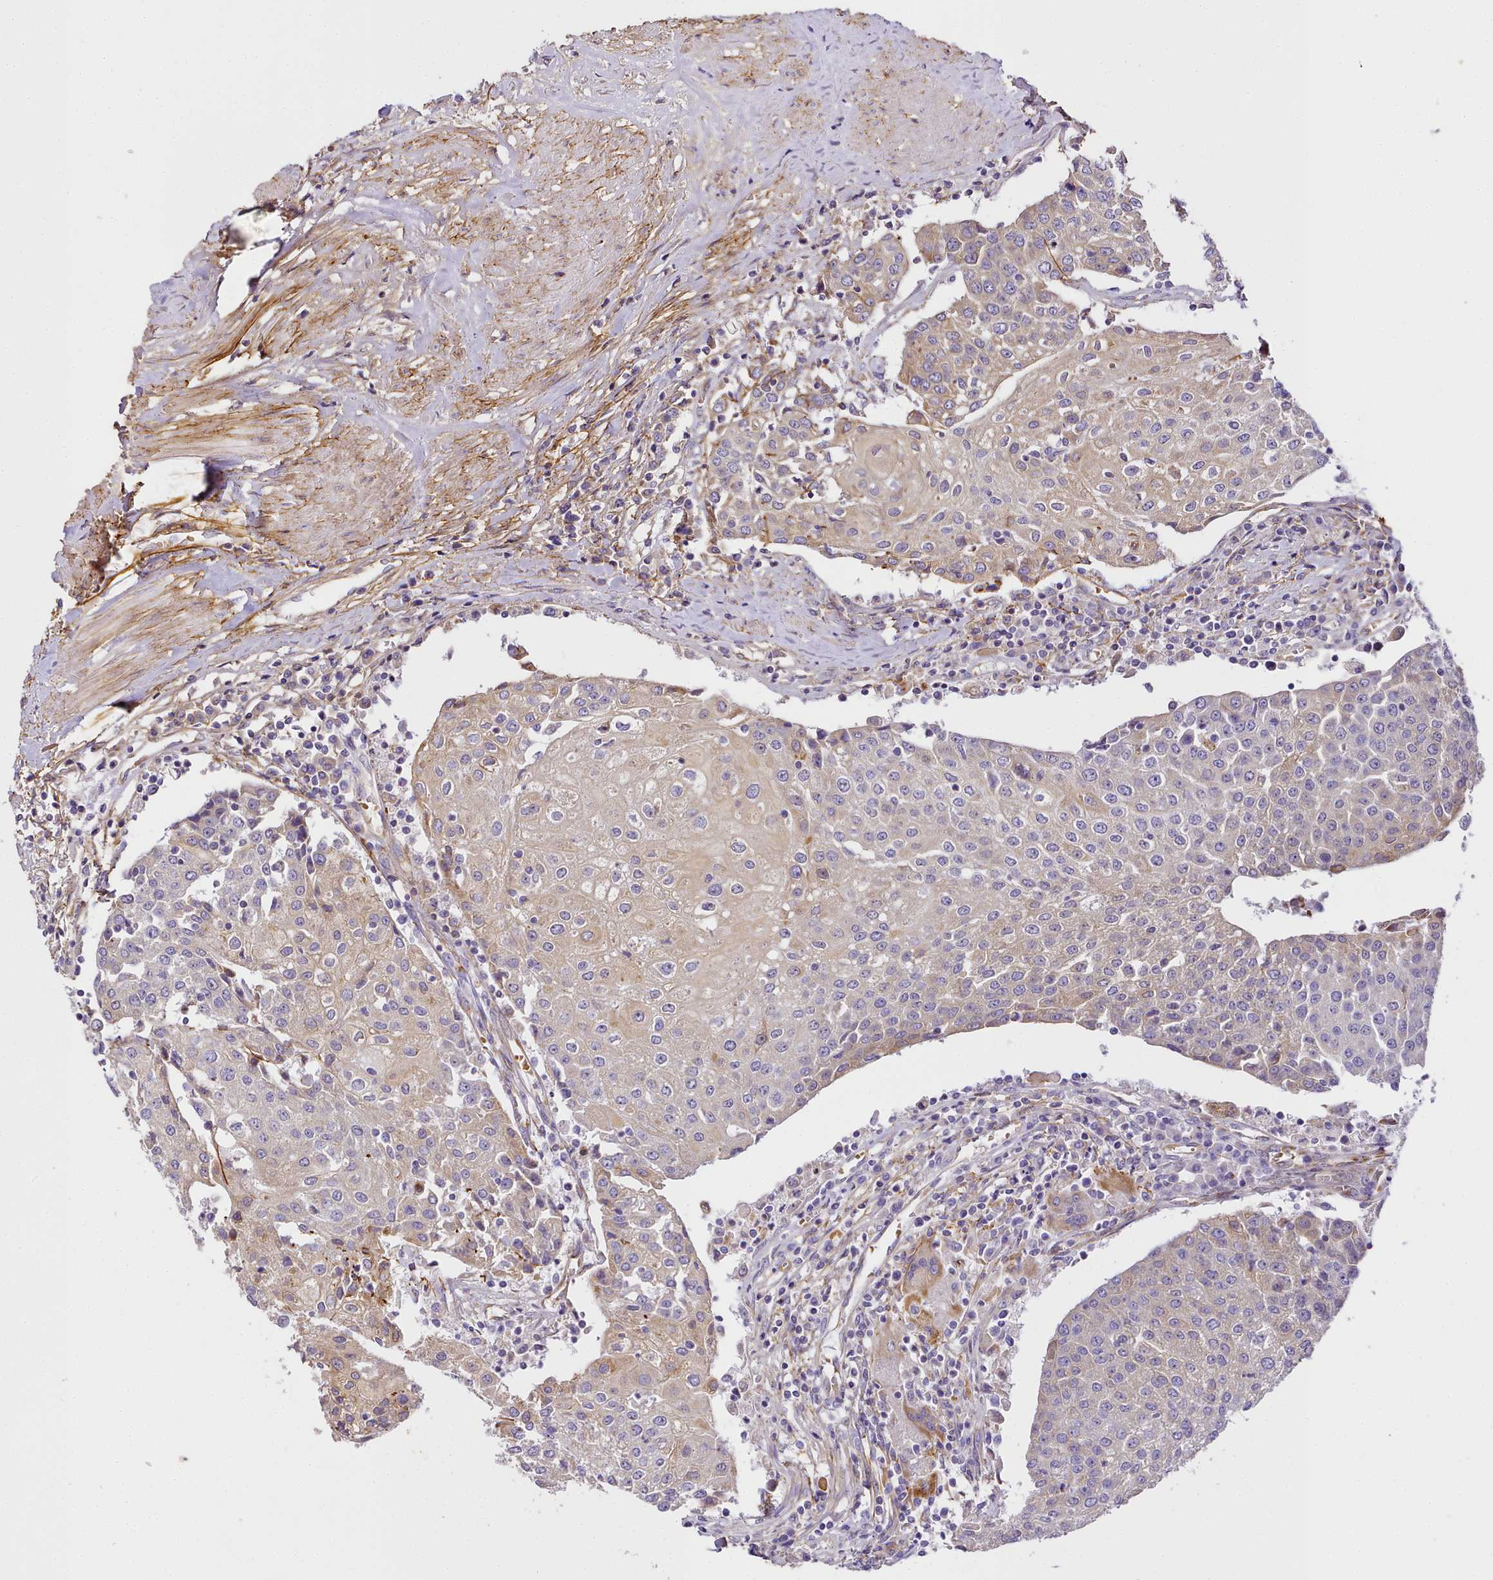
{"staining": {"intensity": "weak", "quantity": "<25%", "location": "cytoplasmic/membranous"}, "tissue": "urothelial cancer", "cell_type": "Tumor cells", "image_type": "cancer", "snomed": [{"axis": "morphology", "description": "Urothelial carcinoma, High grade"}, {"axis": "topography", "description": "Urinary bladder"}], "caption": "This is an immunohistochemistry (IHC) histopathology image of urothelial cancer. There is no positivity in tumor cells.", "gene": "NBPF1", "patient": {"sex": "female", "age": 85}}